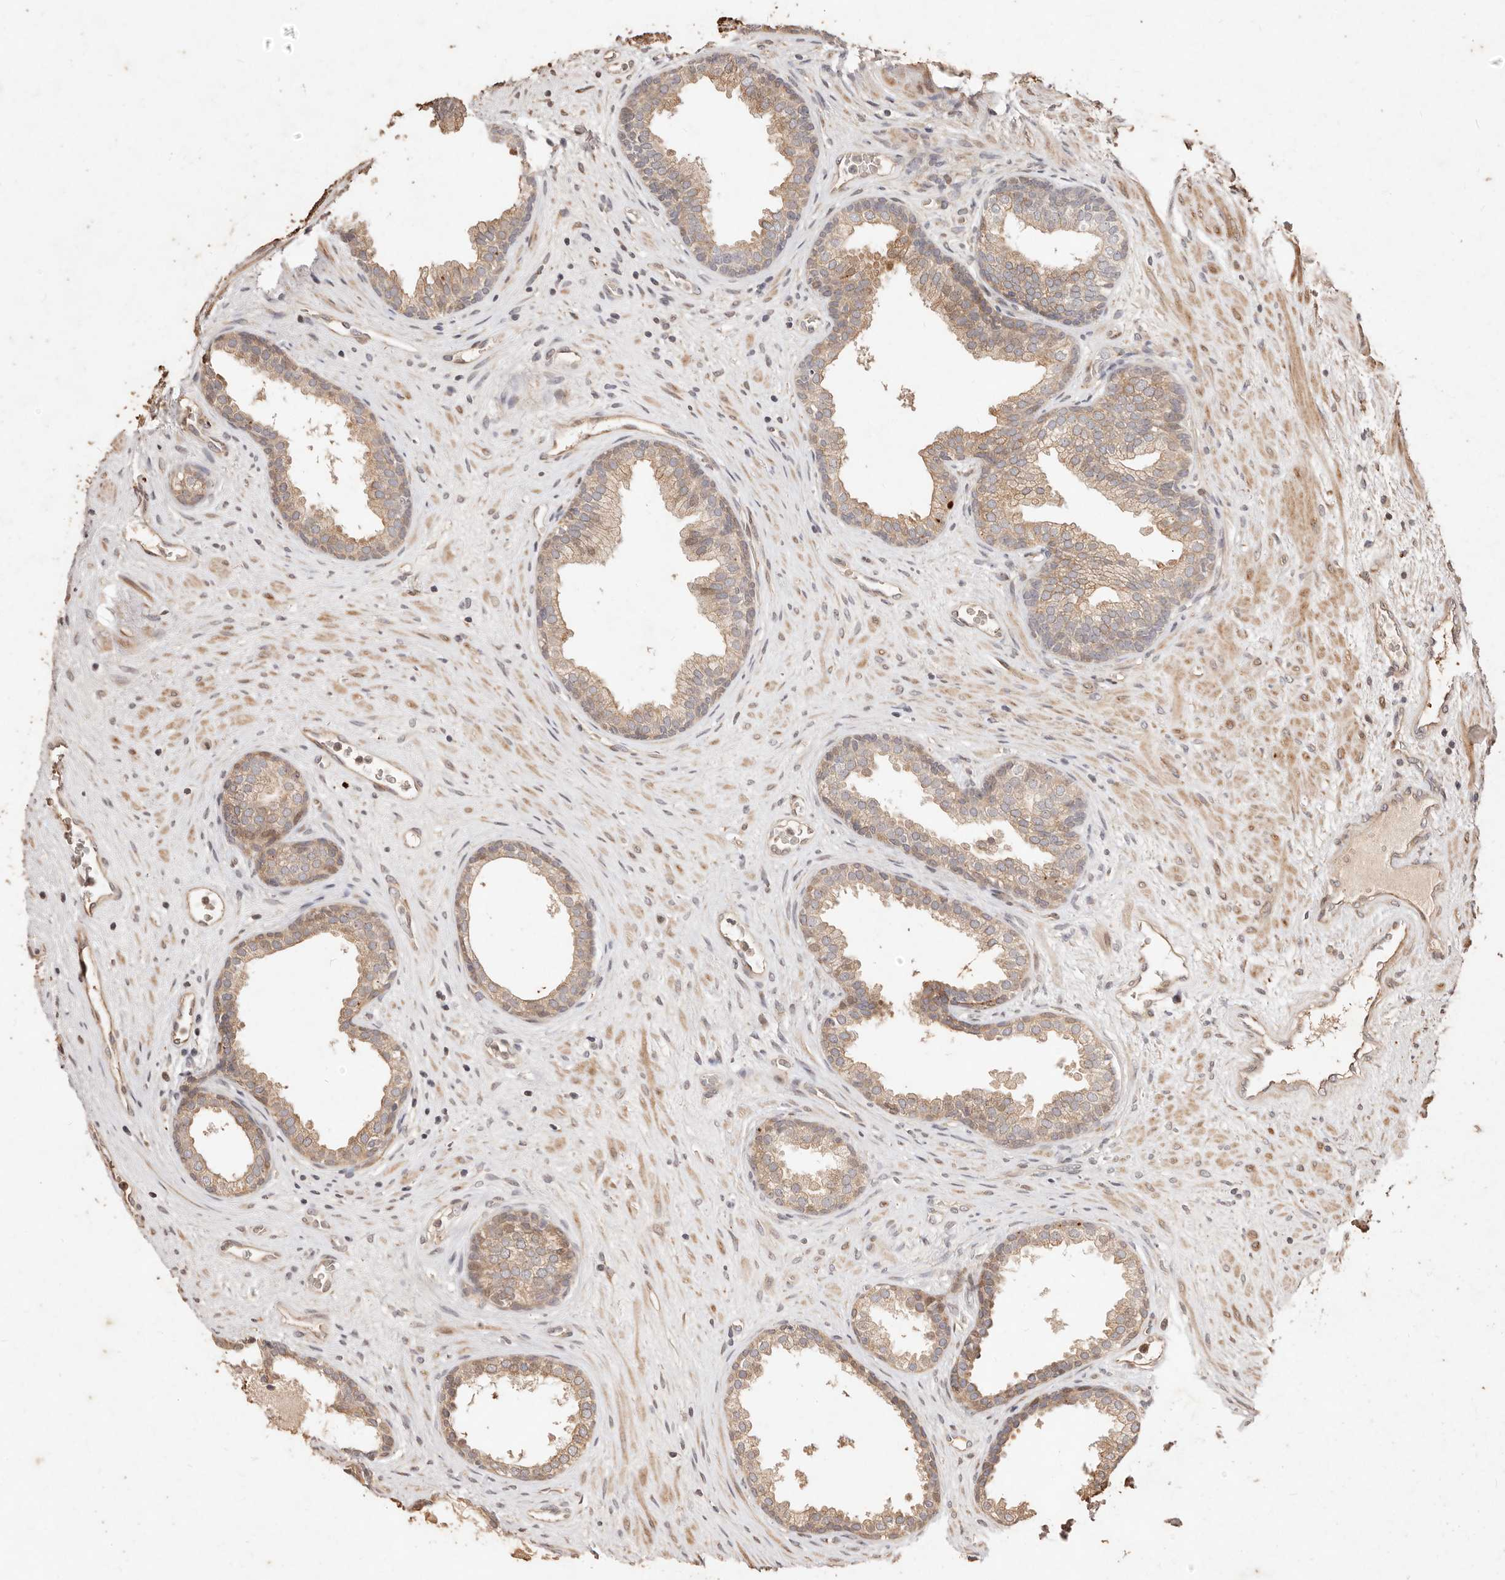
{"staining": {"intensity": "weak", "quantity": ">75%", "location": "cytoplasmic/membranous"}, "tissue": "prostate", "cell_type": "Glandular cells", "image_type": "normal", "snomed": [{"axis": "morphology", "description": "Normal tissue, NOS"}, {"axis": "topography", "description": "Prostate"}], "caption": "High-magnification brightfield microscopy of benign prostate stained with DAB (brown) and counterstained with hematoxylin (blue). glandular cells exhibit weak cytoplasmic/membranous positivity is seen in about>75% of cells. Using DAB (3,3'-diaminobenzidine) (brown) and hematoxylin (blue) stains, captured at high magnification using brightfield microscopy.", "gene": "KIF9", "patient": {"sex": "male", "age": 76}}